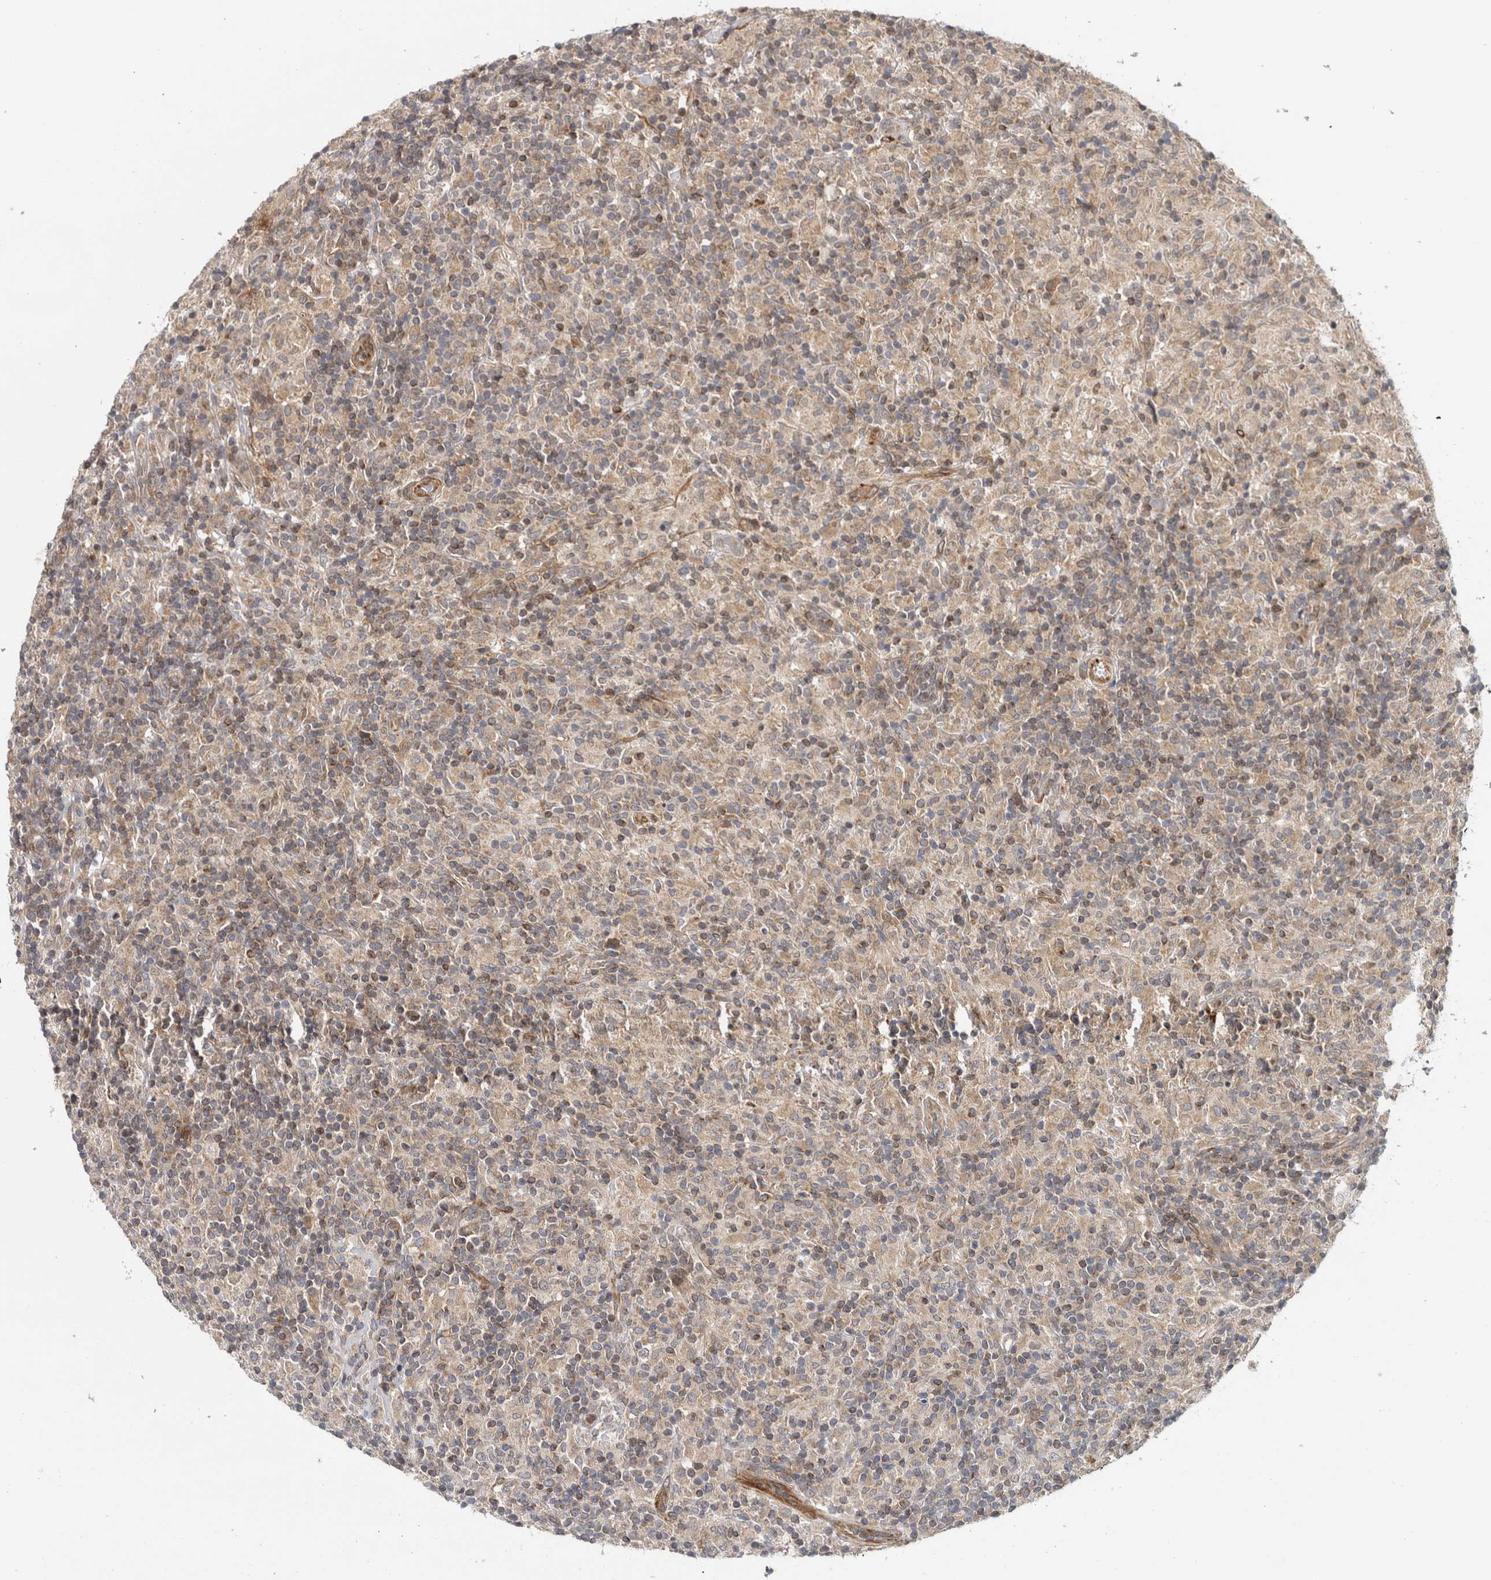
{"staining": {"intensity": "negative", "quantity": "none", "location": "none"}, "tissue": "lymphoma", "cell_type": "Tumor cells", "image_type": "cancer", "snomed": [{"axis": "morphology", "description": "Hodgkin's disease, NOS"}, {"axis": "topography", "description": "Lymph node"}], "caption": "Immunohistochemistry (IHC) photomicrograph of Hodgkin's disease stained for a protein (brown), which reveals no expression in tumor cells.", "gene": "HMOX2", "patient": {"sex": "male", "age": 70}}